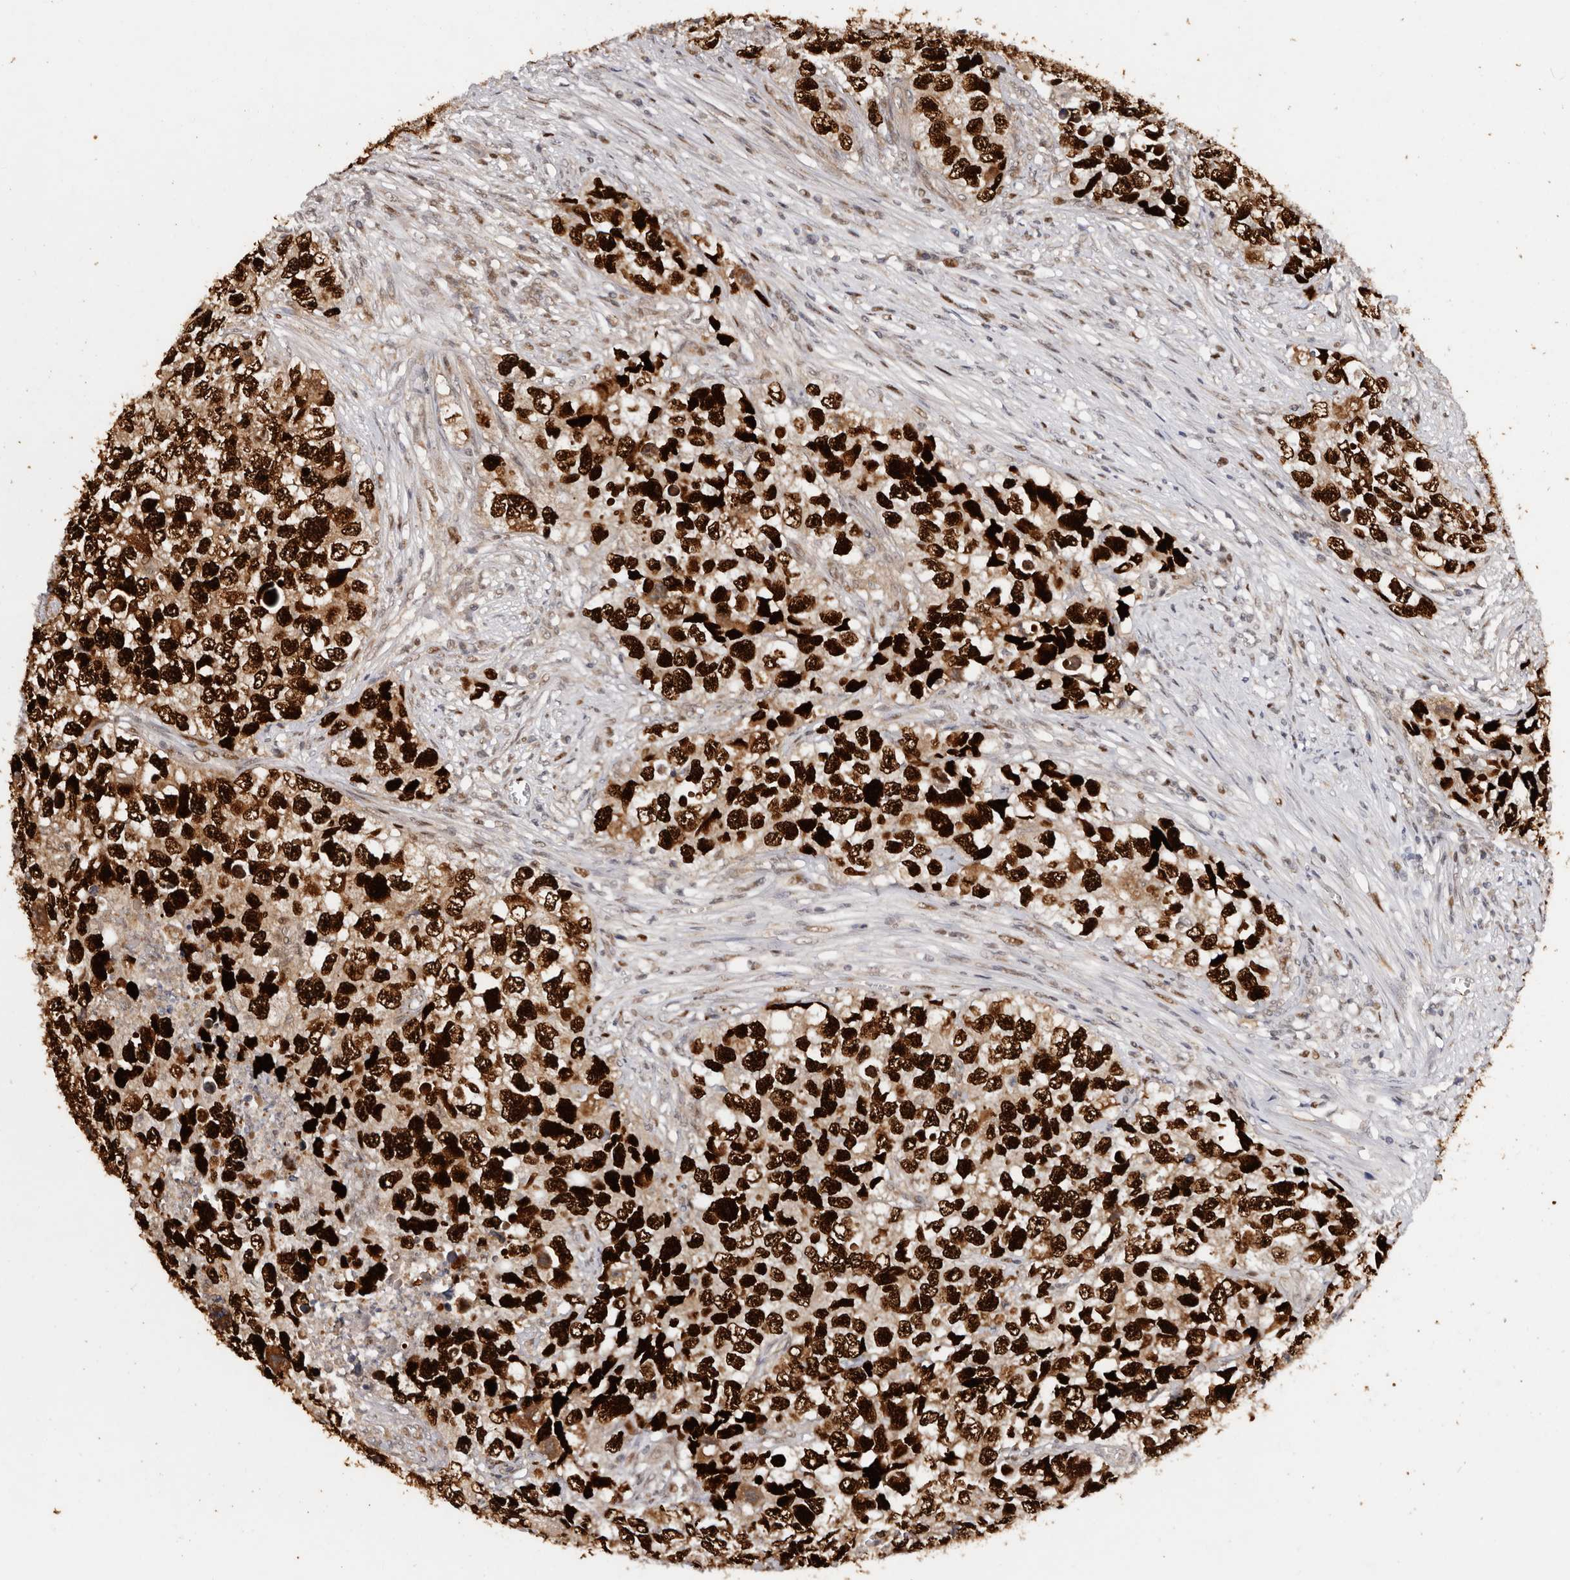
{"staining": {"intensity": "strong", "quantity": ">75%", "location": "nuclear"}, "tissue": "testis cancer", "cell_type": "Tumor cells", "image_type": "cancer", "snomed": [{"axis": "morphology", "description": "Seminoma, NOS"}, {"axis": "morphology", "description": "Carcinoma, Embryonal, NOS"}, {"axis": "topography", "description": "Testis"}], "caption": "Immunohistochemical staining of embryonal carcinoma (testis) demonstrates strong nuclear protein positivity in approximately >75% of tumor cells.", "gene": "KLF7", "patient": {"sex": "male", "age": 43}}